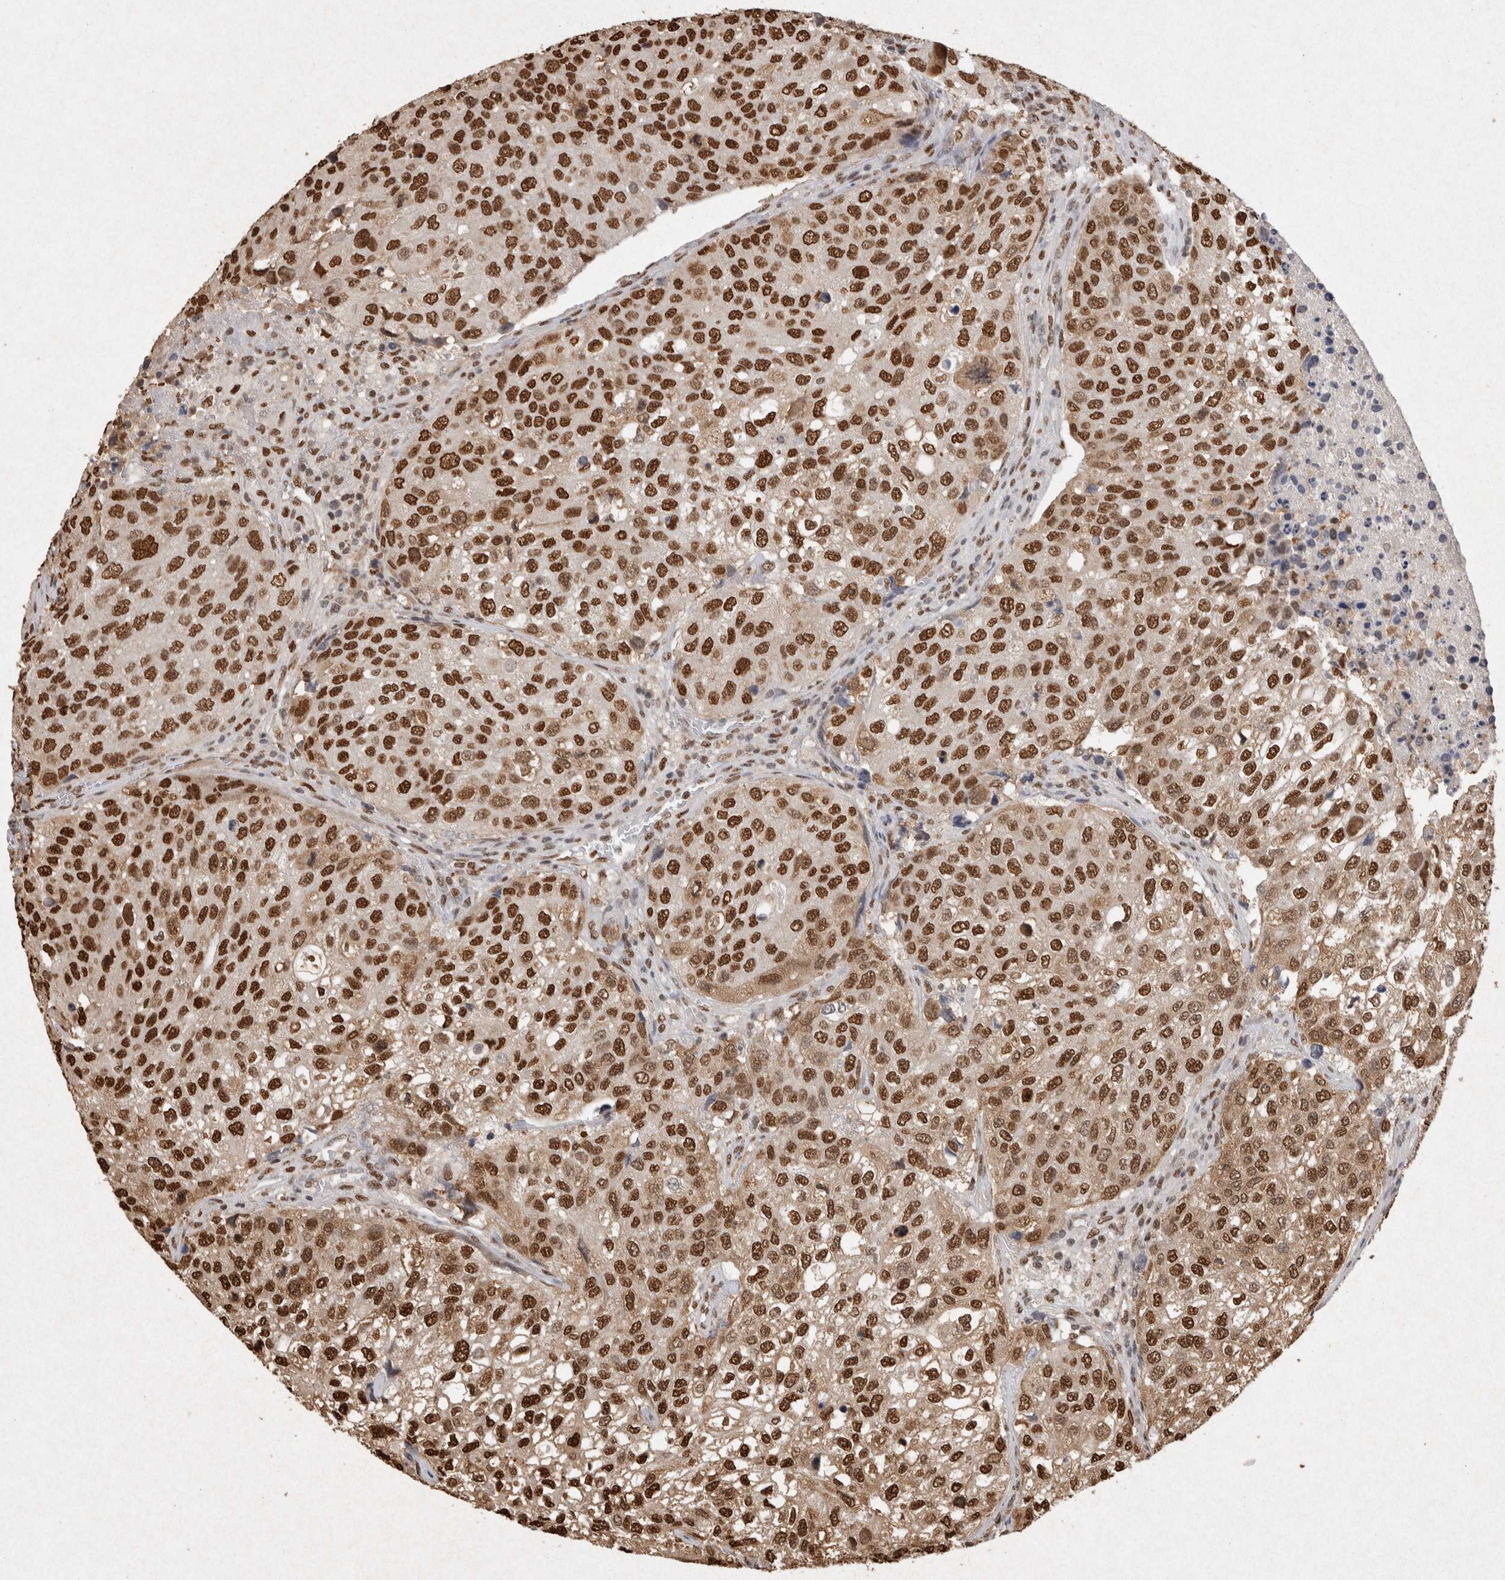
{"staining": {"intensity": "strong", "quantity": ">75%", "location": "cytoplasmic/membranous,nuclear"}, "tissue": "urothelial cancer", "cell_type": "Tumor cells", "image_type": "cancer", "snomed": [{"axis": "morphology", "description": "Urothelial carcinoma, High grade"}, {"axis": "topography", "description": "Lymph node"}, {"axis": "topography", "description": "Urinary bladder"}], "caption": "Protein positivity by immunohistochemistry displays strong cytoplasmic/membranous and nuclear expression in about >75% of tumor cells in urothelial cancer.", "gene": "HDGF", "patient": {"sex": "male", "age": 51}}